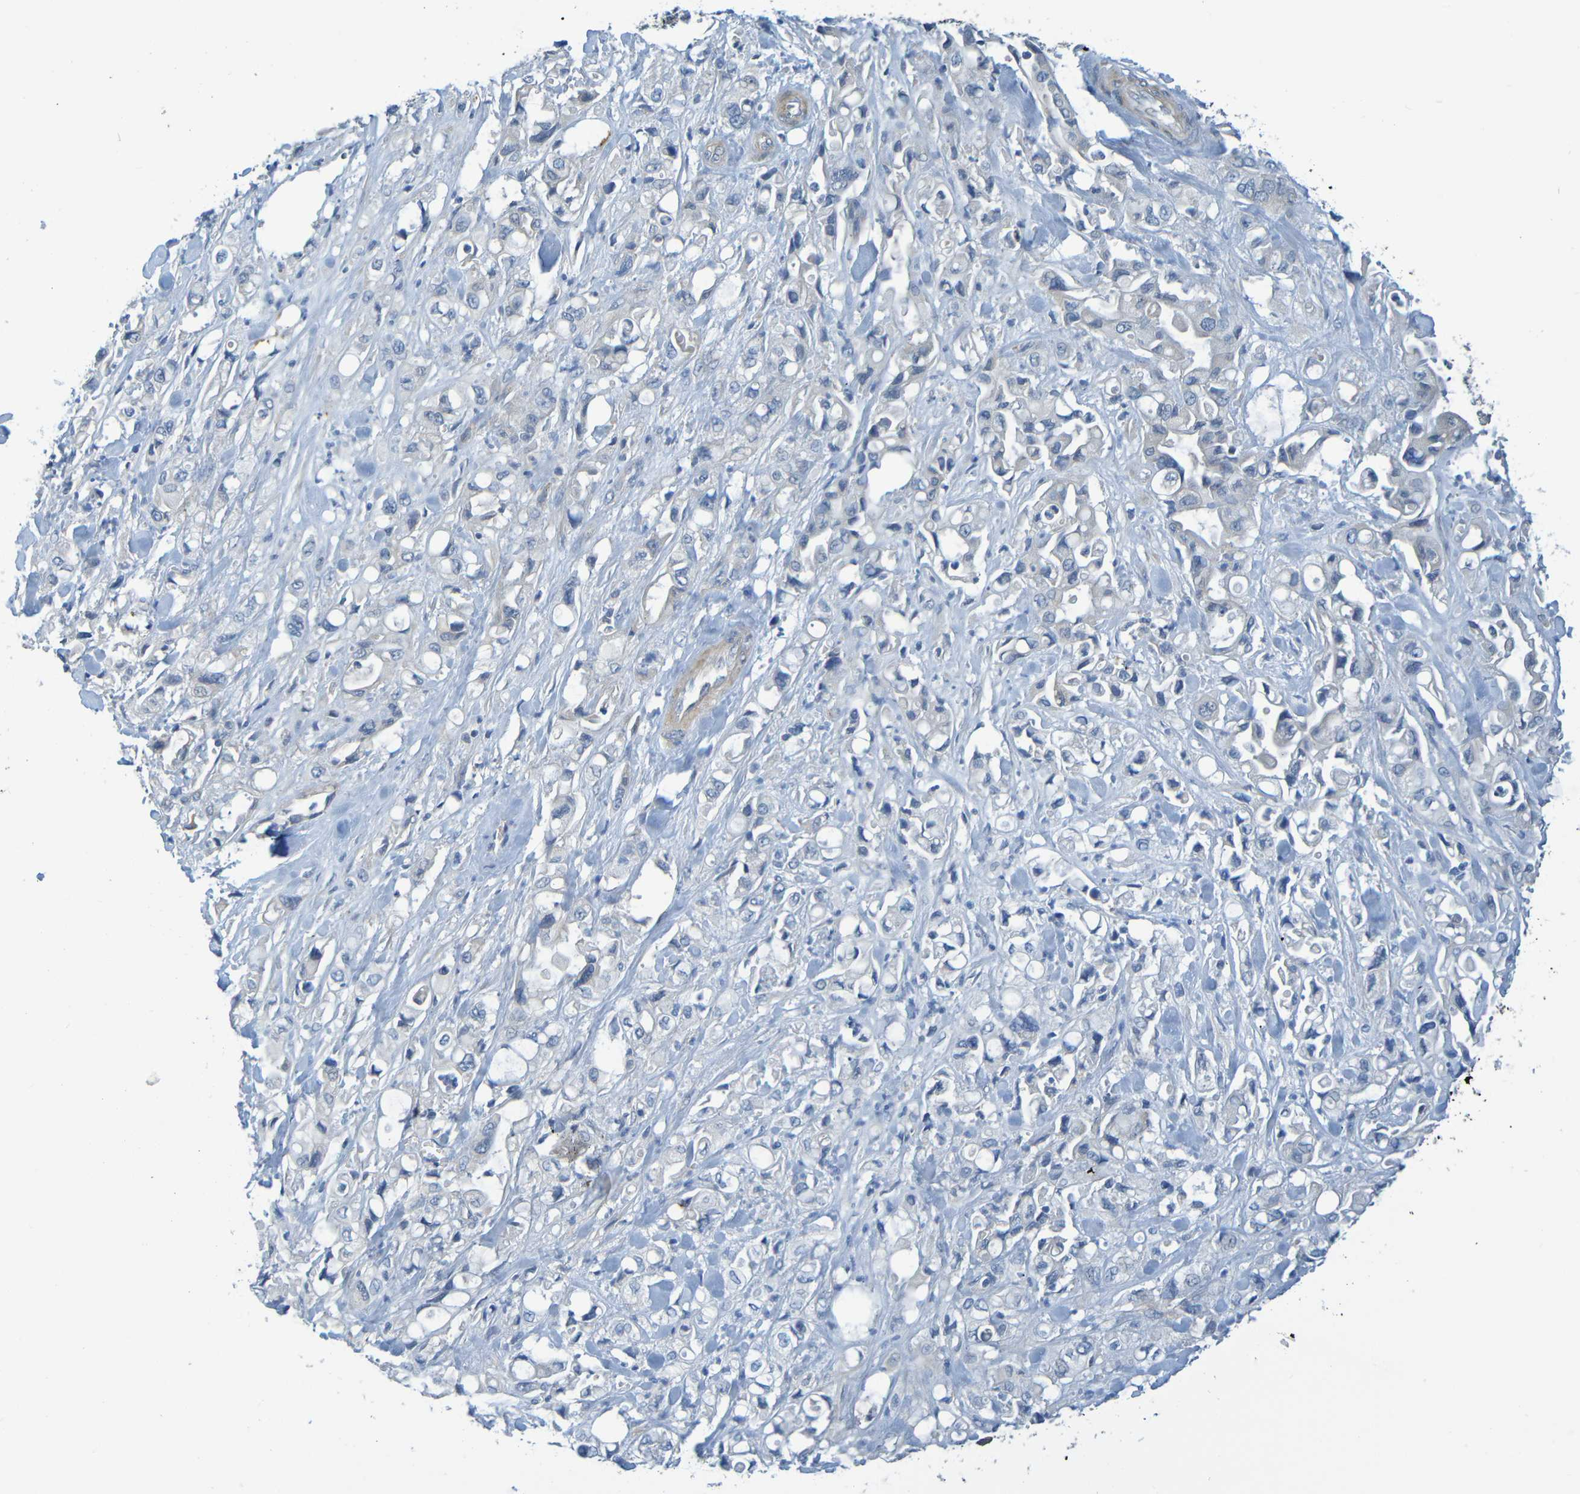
{"staining": {"intensity": "negative", "quantity": "none", "location": "none"}, "tissue": "pancreatic cancer", "cell_type": "Tumor cells", "image_type": "cancer", "snomed": [{"axis": "morphology", "description": "Adenocarcinoma, NOS"}, {"axis": "topography", "description": "Pancreas"}], "caption": "Histopathology image shows no protein expression in tumor cells of pancreatic cancer (adenocarcinoma) tissue. The staining is performed using DAB (3,3'-diaminobenzidine) brown chromogen with nuclei counter-stained in using hematoxylin.", "gene": "CYP4F2", "patient": {"sex": "male", "age": 70}}